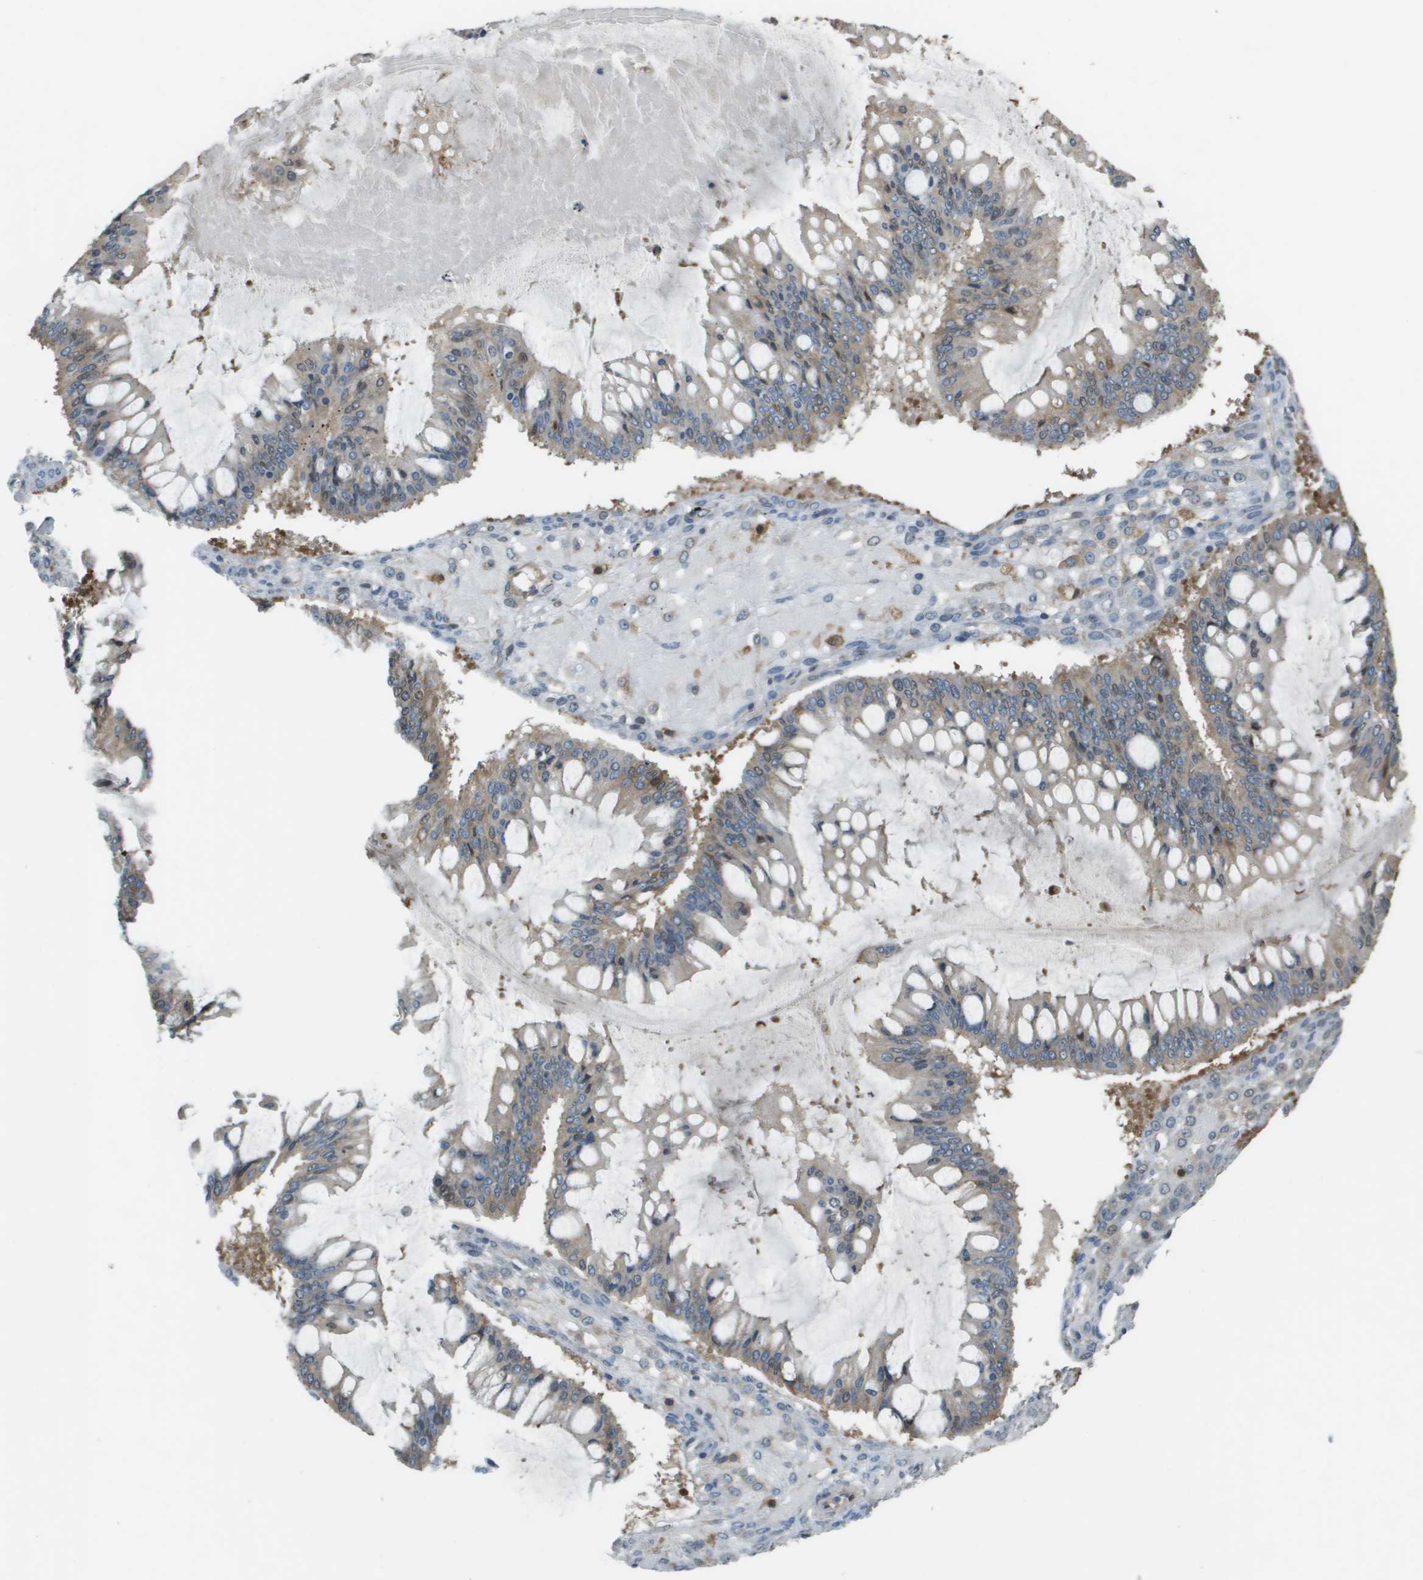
{"staining": {"intensity": "moderate", "quantity": "<25%", "location": "cytoplasmic/membranous"}, "tissue": "ovarian cancer", "cell_type": "Tumor cells", "image_type": "cancer", "snomed": [{"axis": "morphology", "description": "Cystadenocarcinoma, mucinous, NOS"}, {"axis": "topography", "description": "Ovary"}], "caption": "Protein expression analysis of ovarian mucinous cystadenocarcinoma exhibits moderate cytoplasmic/membranous expression in approximately <25% of tumor cells. (IHC, brightfield microscopy, high magnification).", "gene": "CORO1B", "patient": {"sex": "female", "age": 73}}